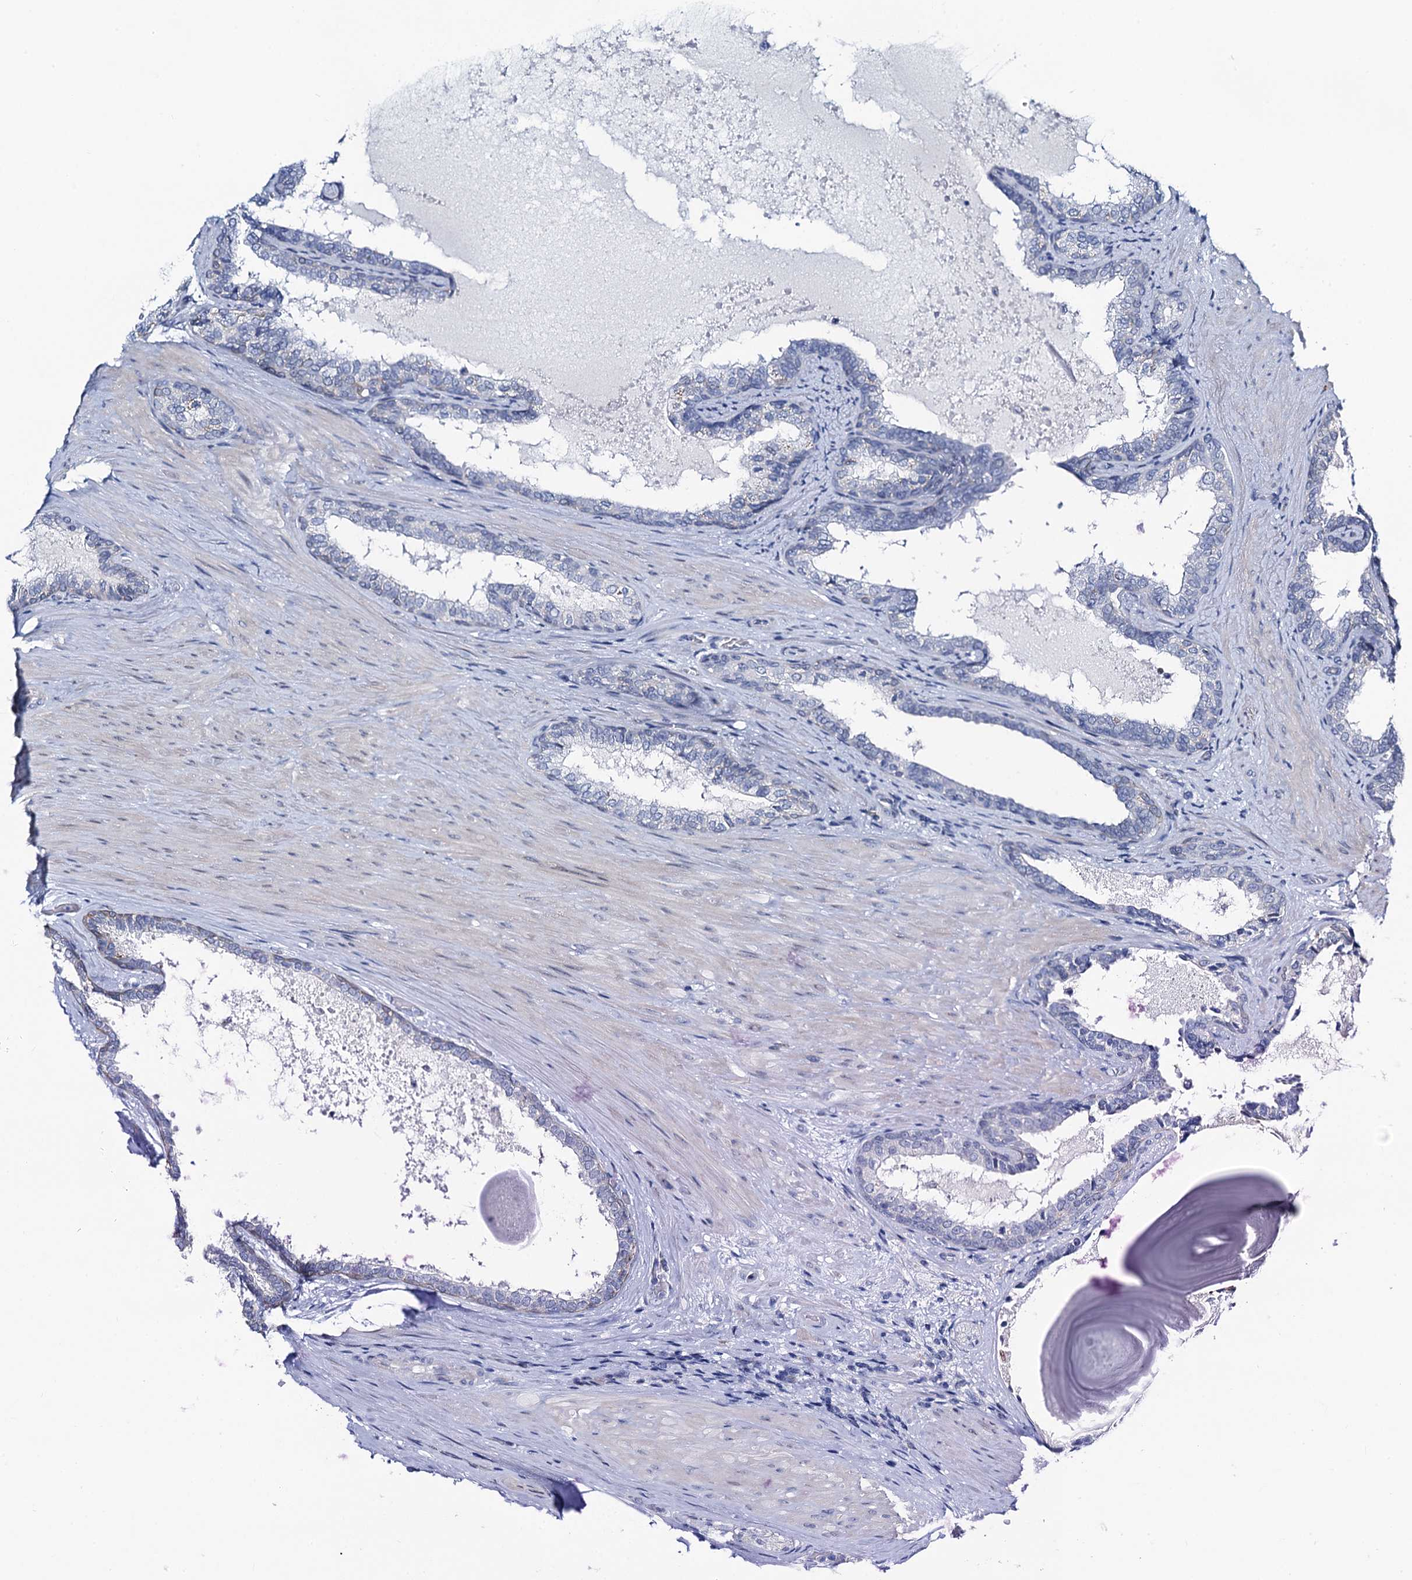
{"staining": {"intensity": "negative", "quantity": "none", "location": "none"}, "tissue": "prostate cancer", "cell_type": "Tumor cells", "image_type": "cancer", "snomed": [{"axis": "morphology", "description": "Adenocarcinoma, High grade"}, {"axis": "topography", "description": "Prostate"}], "caption": "The micrograph demonstrates no significant positivity in tumor cells of adenocarcinoma (high-grade) (prostate).", "gene": "TOX3", "patient": {"sex": "male", "age": 65}}